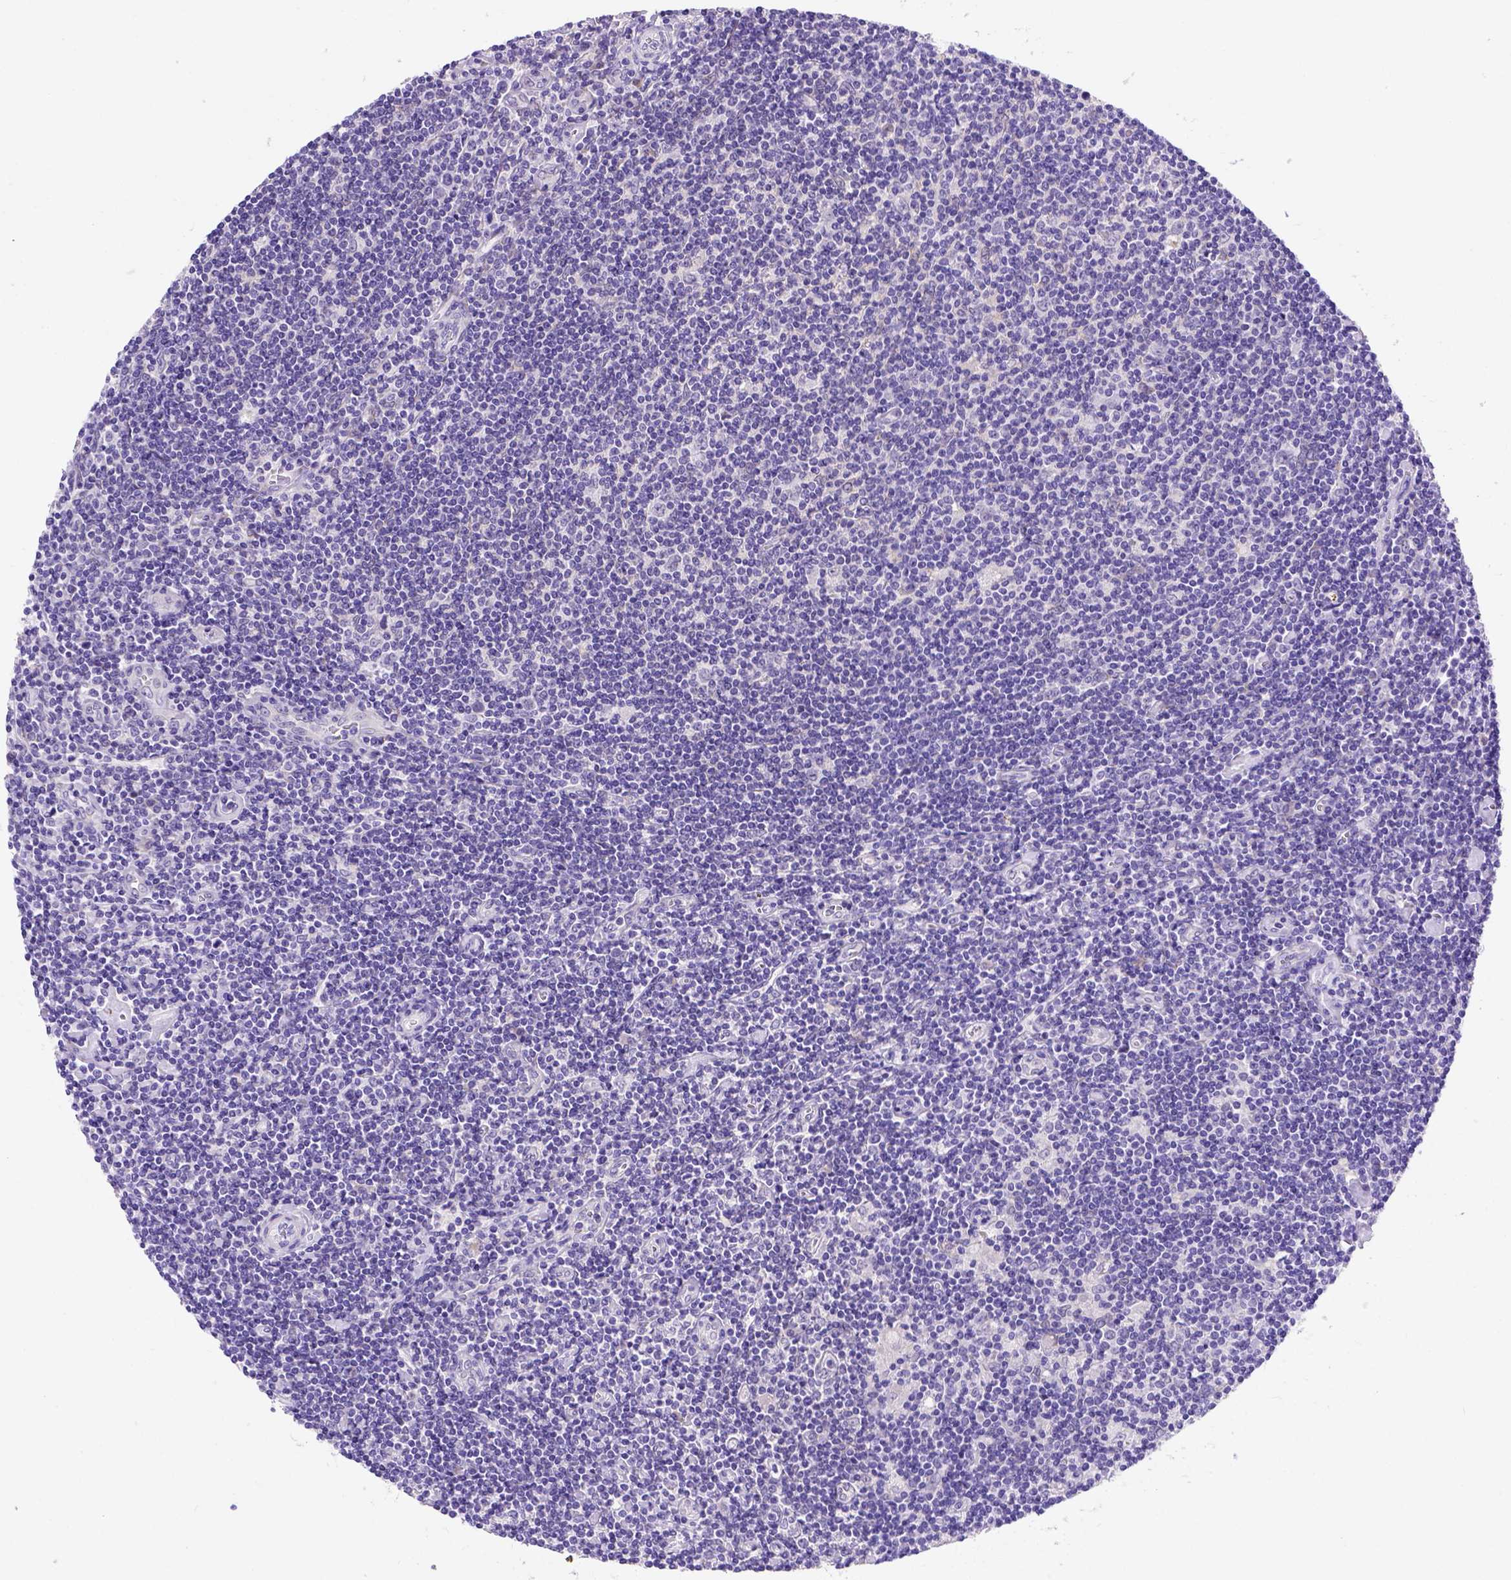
{"staining": {"intensity": "negative", "quantity": "none", "location": "none"}, "tissue": "lymphoma", "cell_type": "Tumor cells", "image_type": "cancer", "snomed": [{"axis": "morphology", "description": "Hodgkin's disease, NOS"}, {"axis": "topography", "description": "Lymph node"}], "caption": "Immunohistochemistry (IHC) histopathology image of neoplastic tissue: lymphoma stained with DAB (3,3'-diaminobenzidine) reveals no significant protein expression in tumor cells.", "gene": "FAM81B", "patient": {"sex": "male", "age": 40}}